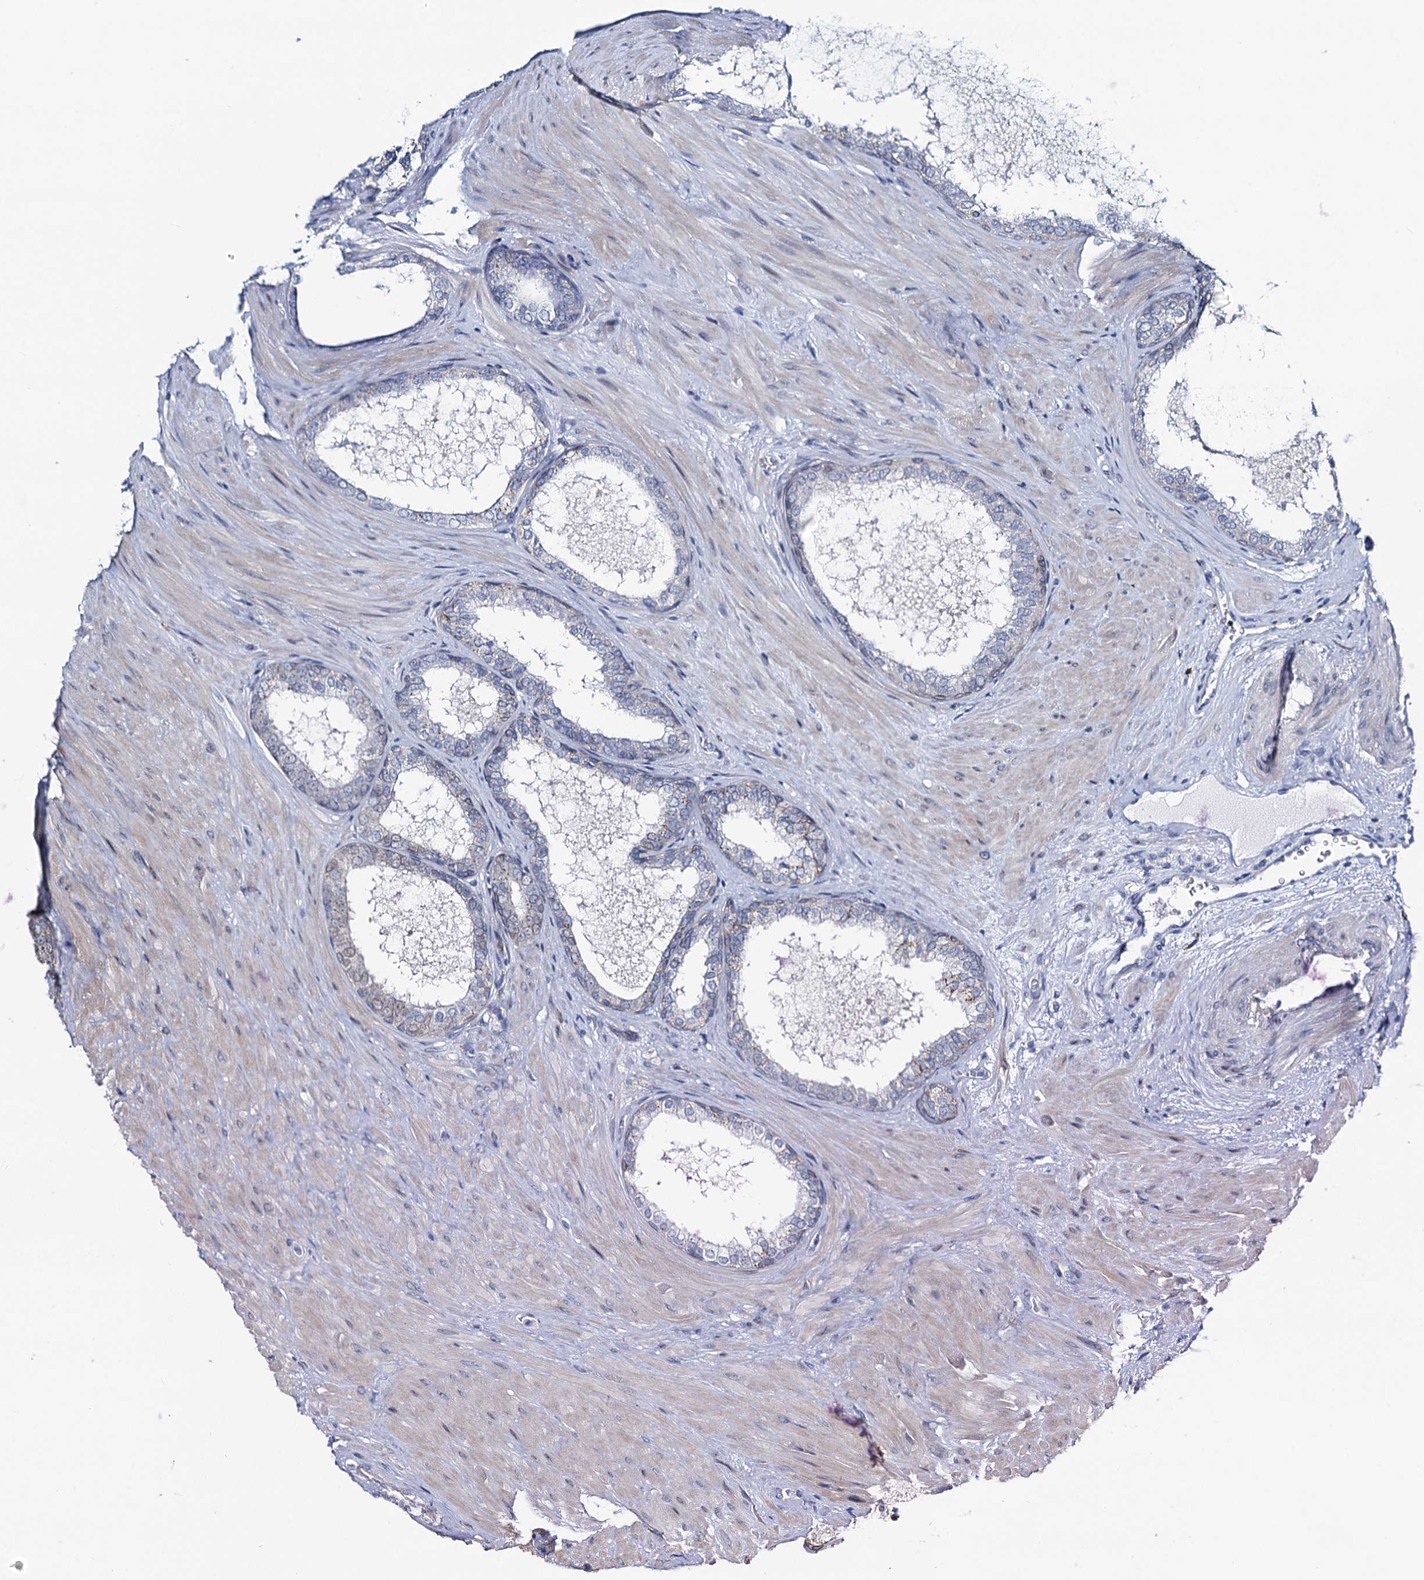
{"staining": {"intensity": "negative", "quantity": "none", "location": "none"}, "tissue": "prostate cancer", "cell_type": "Tumor cells", "image_type": "cancer", "snomed": [{"axis": "morphology", "description": "Adenocarcinoma, High grade"}, {"axis": "topography", "description": "Prostate"}], "caption": "An immunohistochemistry image of high-grade adenocarcinoma (prostate) is shown. There is no staining in tumor cells of high-grade adenocarcinoma (prostate).", "gene": "TOX3", "patient": {"sex": "male", "age": 65}}